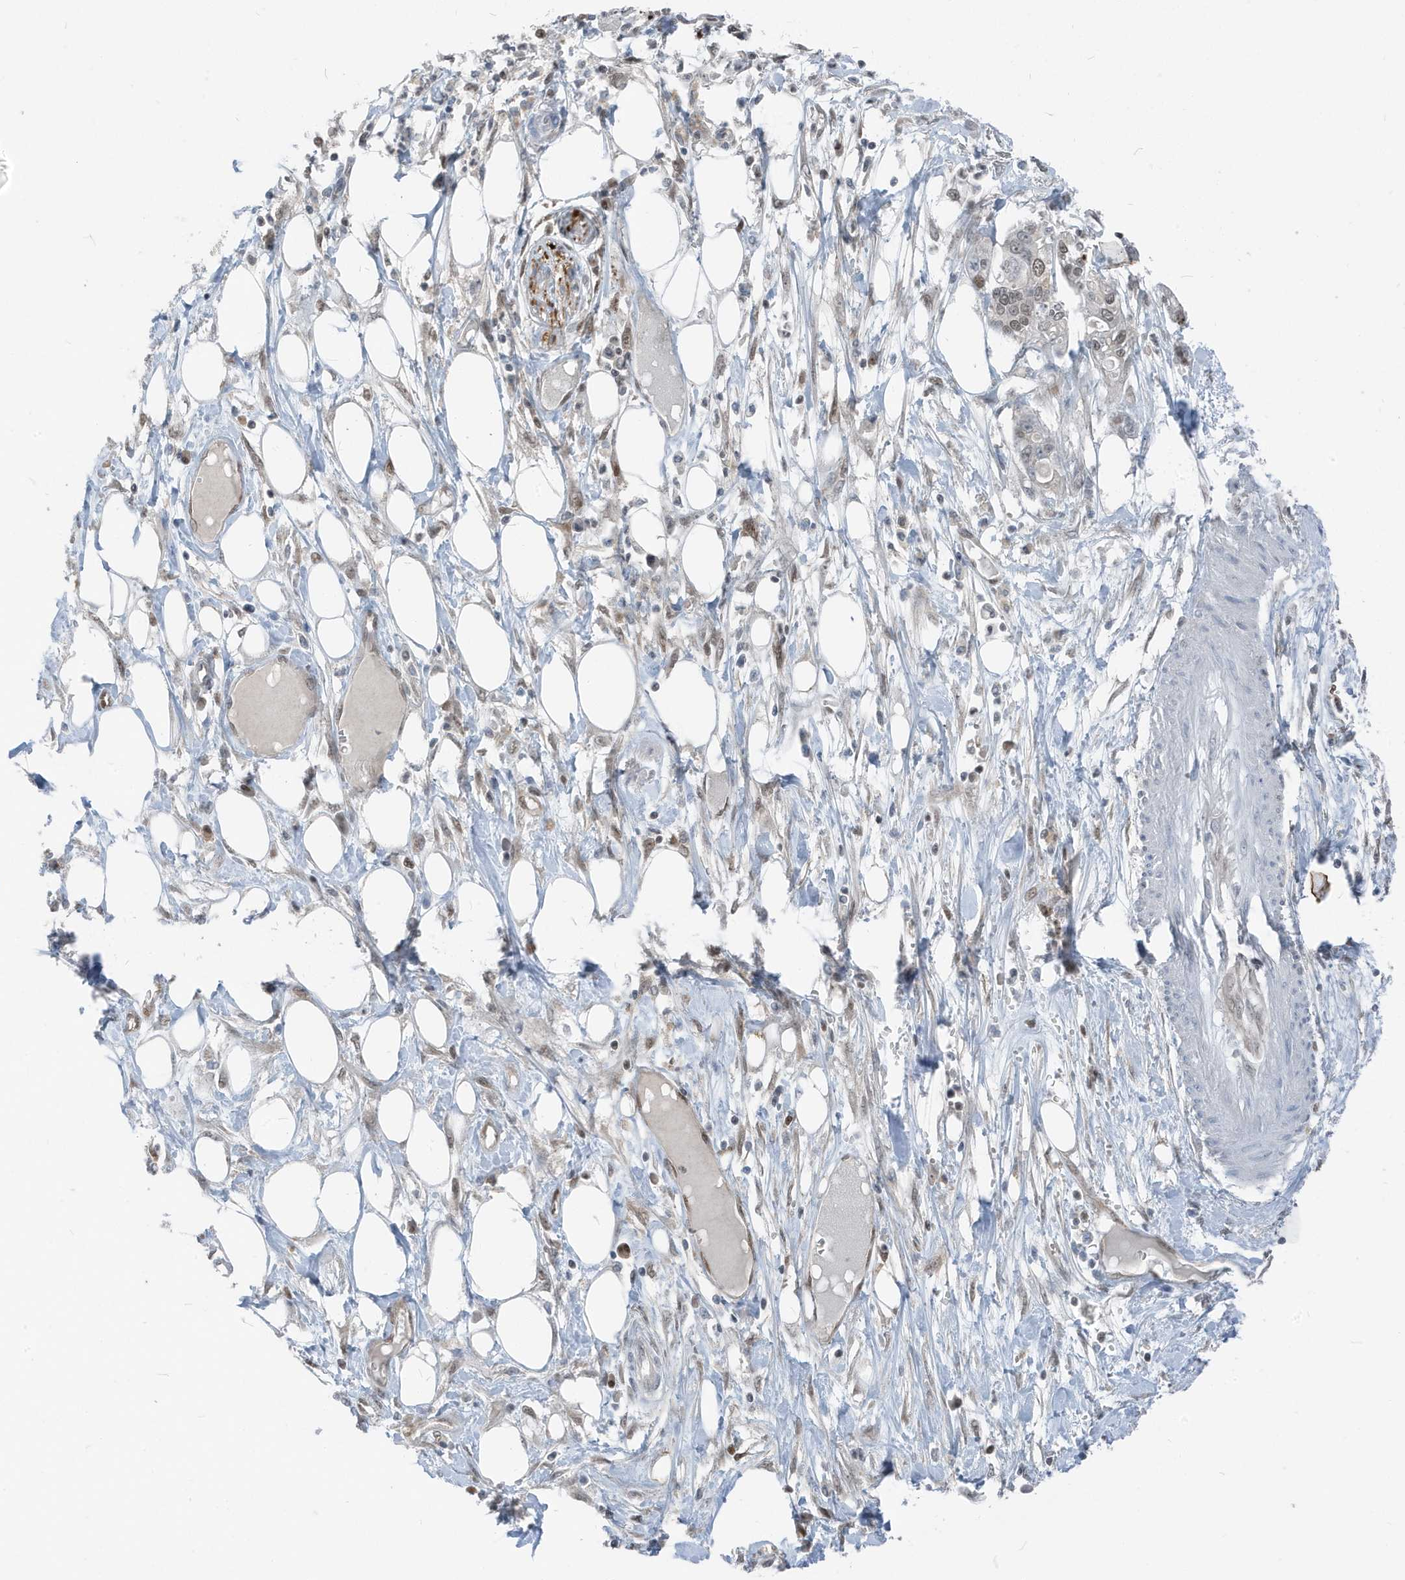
{"staining": {"intensity": "weak", "quantity": ">75%", "location": "nuclear"}, "tissue": "pancreatic cancer", "cell_type": "Tumor cells", "image_type": "cancer", "snomed": [{"axis": "morphology", "description": "Adenocarcinoma, NOS"}, {"axis": "topography", "description": "Pancreas"}], "caption": "High-power microscopy captured an immunohistochemistry histopathology image of pancreatic adenocarcinoma, revealing weak nuclear positivity in about >75% of tumor cells.", "gene": "NCOA7", "patient": {"sex": "male", "age": 68}}